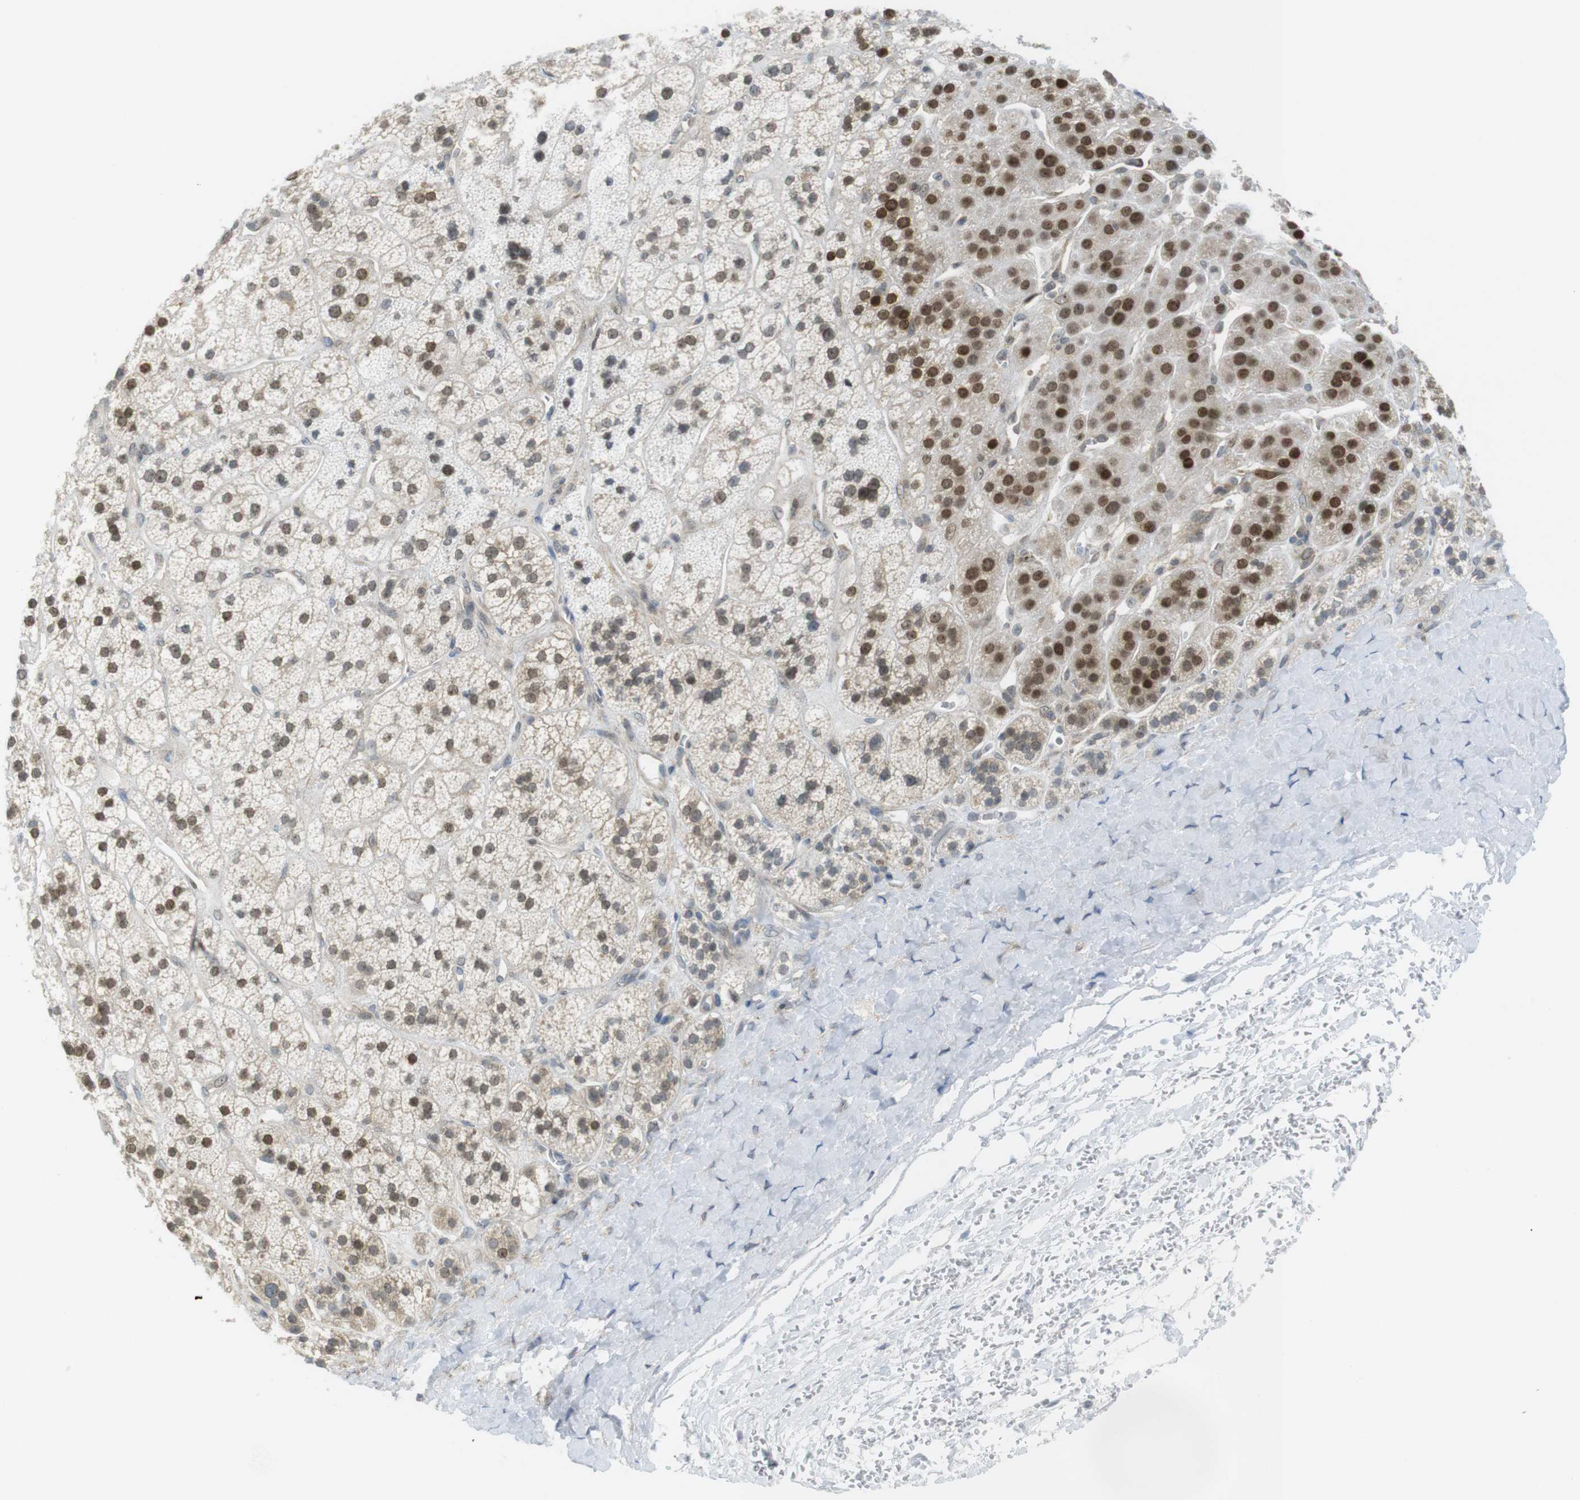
{"staining": {"intensity": "strong", "quantity": ">75%", "location": "cytoplasmic/membranous,nuclear"}, "tissue": "adrenal gland", "cell_type": "Glandular cells", "image_type": "normal", "snomed": [{"axis": "morphology", "description": "Normal tissue, NOS"}, {"axis": "topography", "description": "Adrenal gland"}], "caption": "Glandular cells display high levels of strong cytoplasmic/membranous,nuclear positivity in approximately >75% of cells in unremarkable adrenal gland. The staining is performed using DAB brown chromogen to label protein expression. The nuclei are counter-stained blue using hematoxylin.", "gene": "RCC1", "patient": {"sex": "male", "age": 56}}